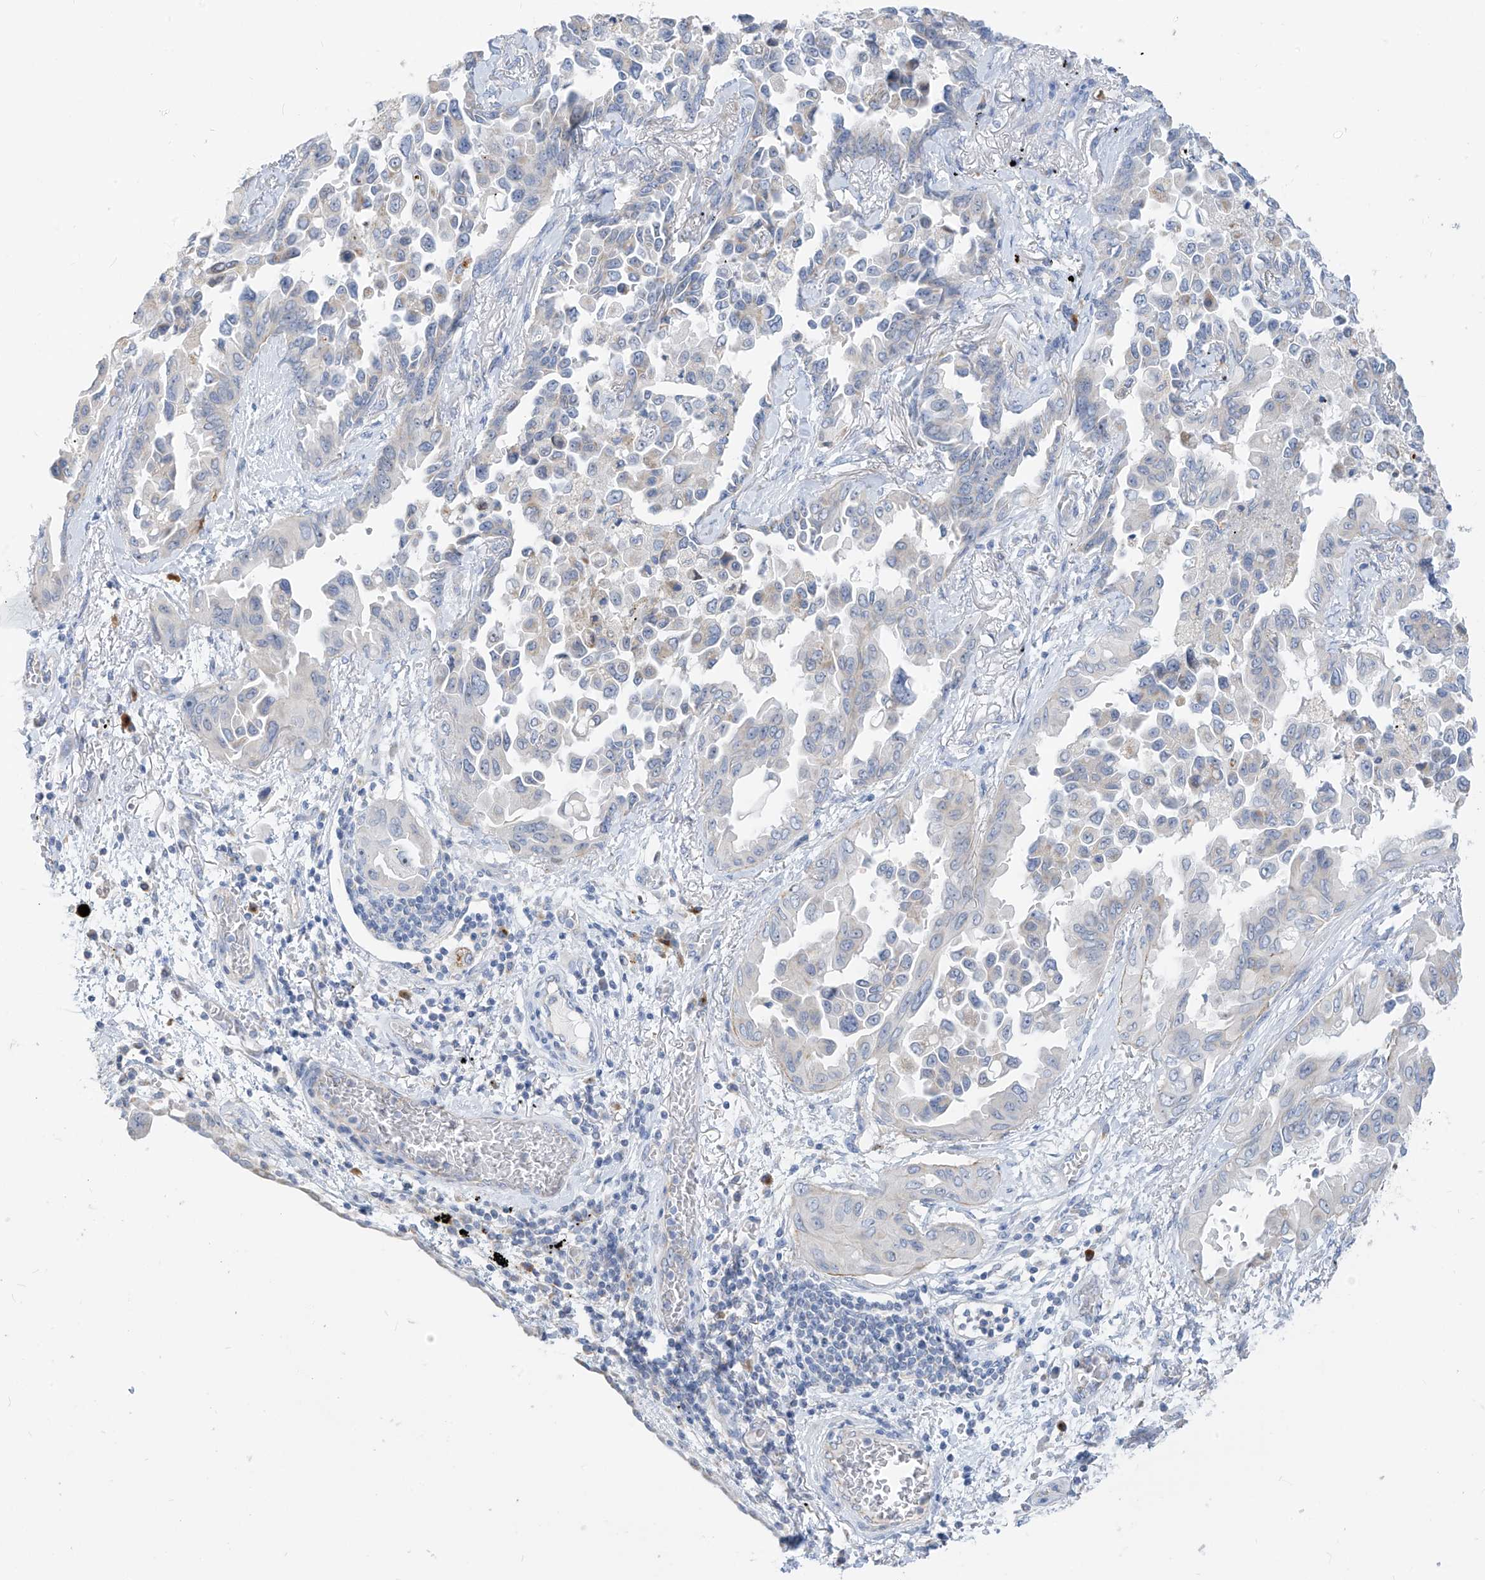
{"staining": {"intensity": "negative", "quantity": "none", "location": "none"}, "tissue": "lung cancer", "cell_type": "Tumor cells", "image_type": "cancer", "snomed": [{"axis": "morphology", "description": "Adenocarcinoma, NOS"}, {"axis": "topography", "description": "Lung"}], "caption": "Immunohistochemistry of lung cancer displays no expression in tumor cells. (Brightfield microscopy of DAB (3,3'-diaminobenzidine) IHC at high magnification).", "gene": "ZNF404", "patient": {"sex": "female", "age": 67}}